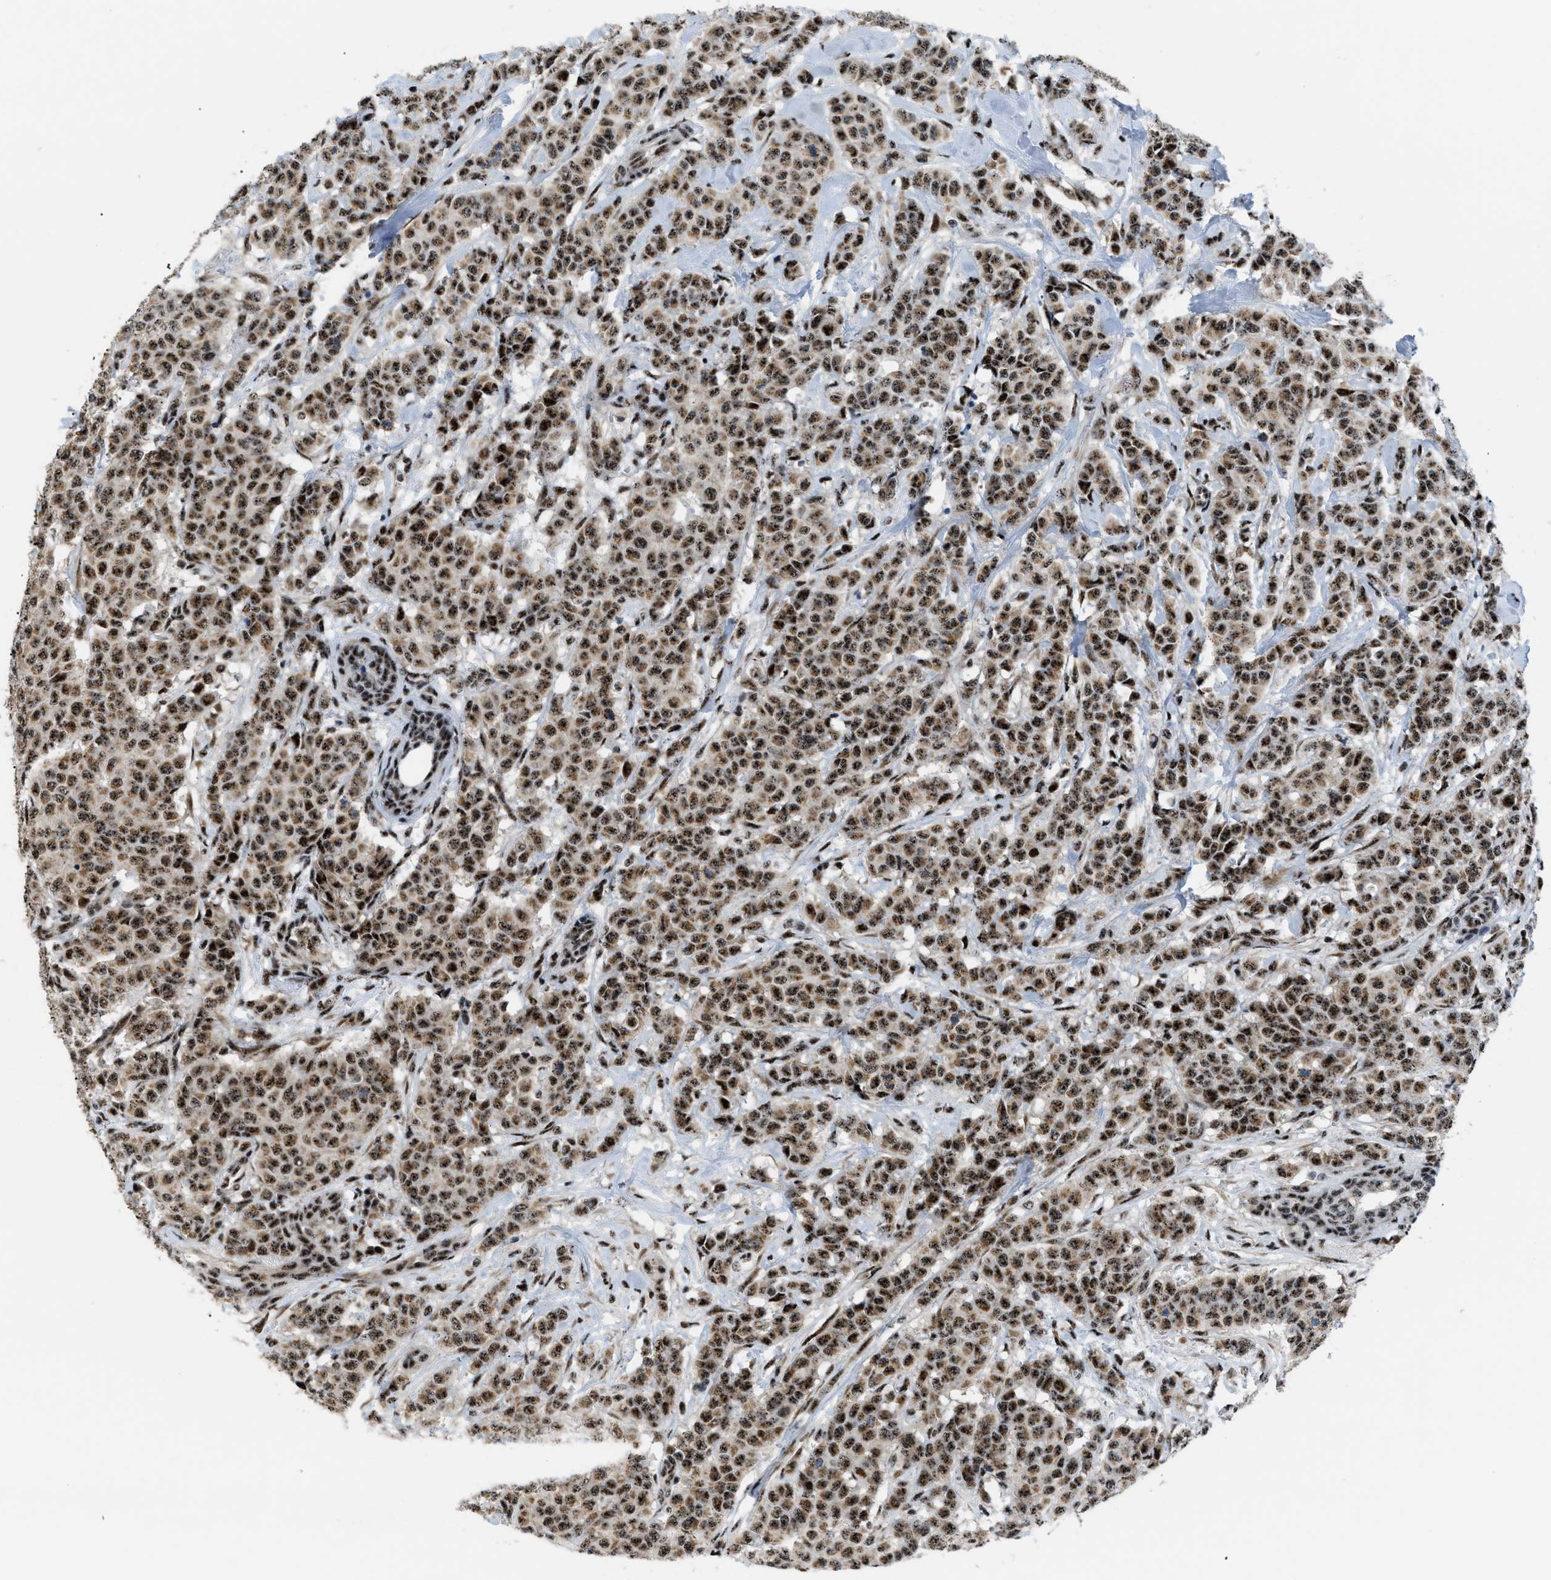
{"staining": {"intensity": "strong", "quantity": ">75%", "location": "cytoplasmic/membranous,nuclear"}, "tissue": "breast cancer", "cell_type": "Tumor cells", "image_type": "cancer", "snomed": [{"axis": "morphology", "description": "Normal tissue, NOS"}, {"axis": "morphology", "description": "Duct carcinoma"}, {"axis": "topography", "description": "Breast"}], "caption": "A histopathology image showing strong cytoplasmic/membranous and nuclear positivity in about >75% of tumor cells in breast cancer, as visualized by brown immunohistochemical staining.", "gene": "CDR2", "patient": {"sex": "female", "age": 40}}